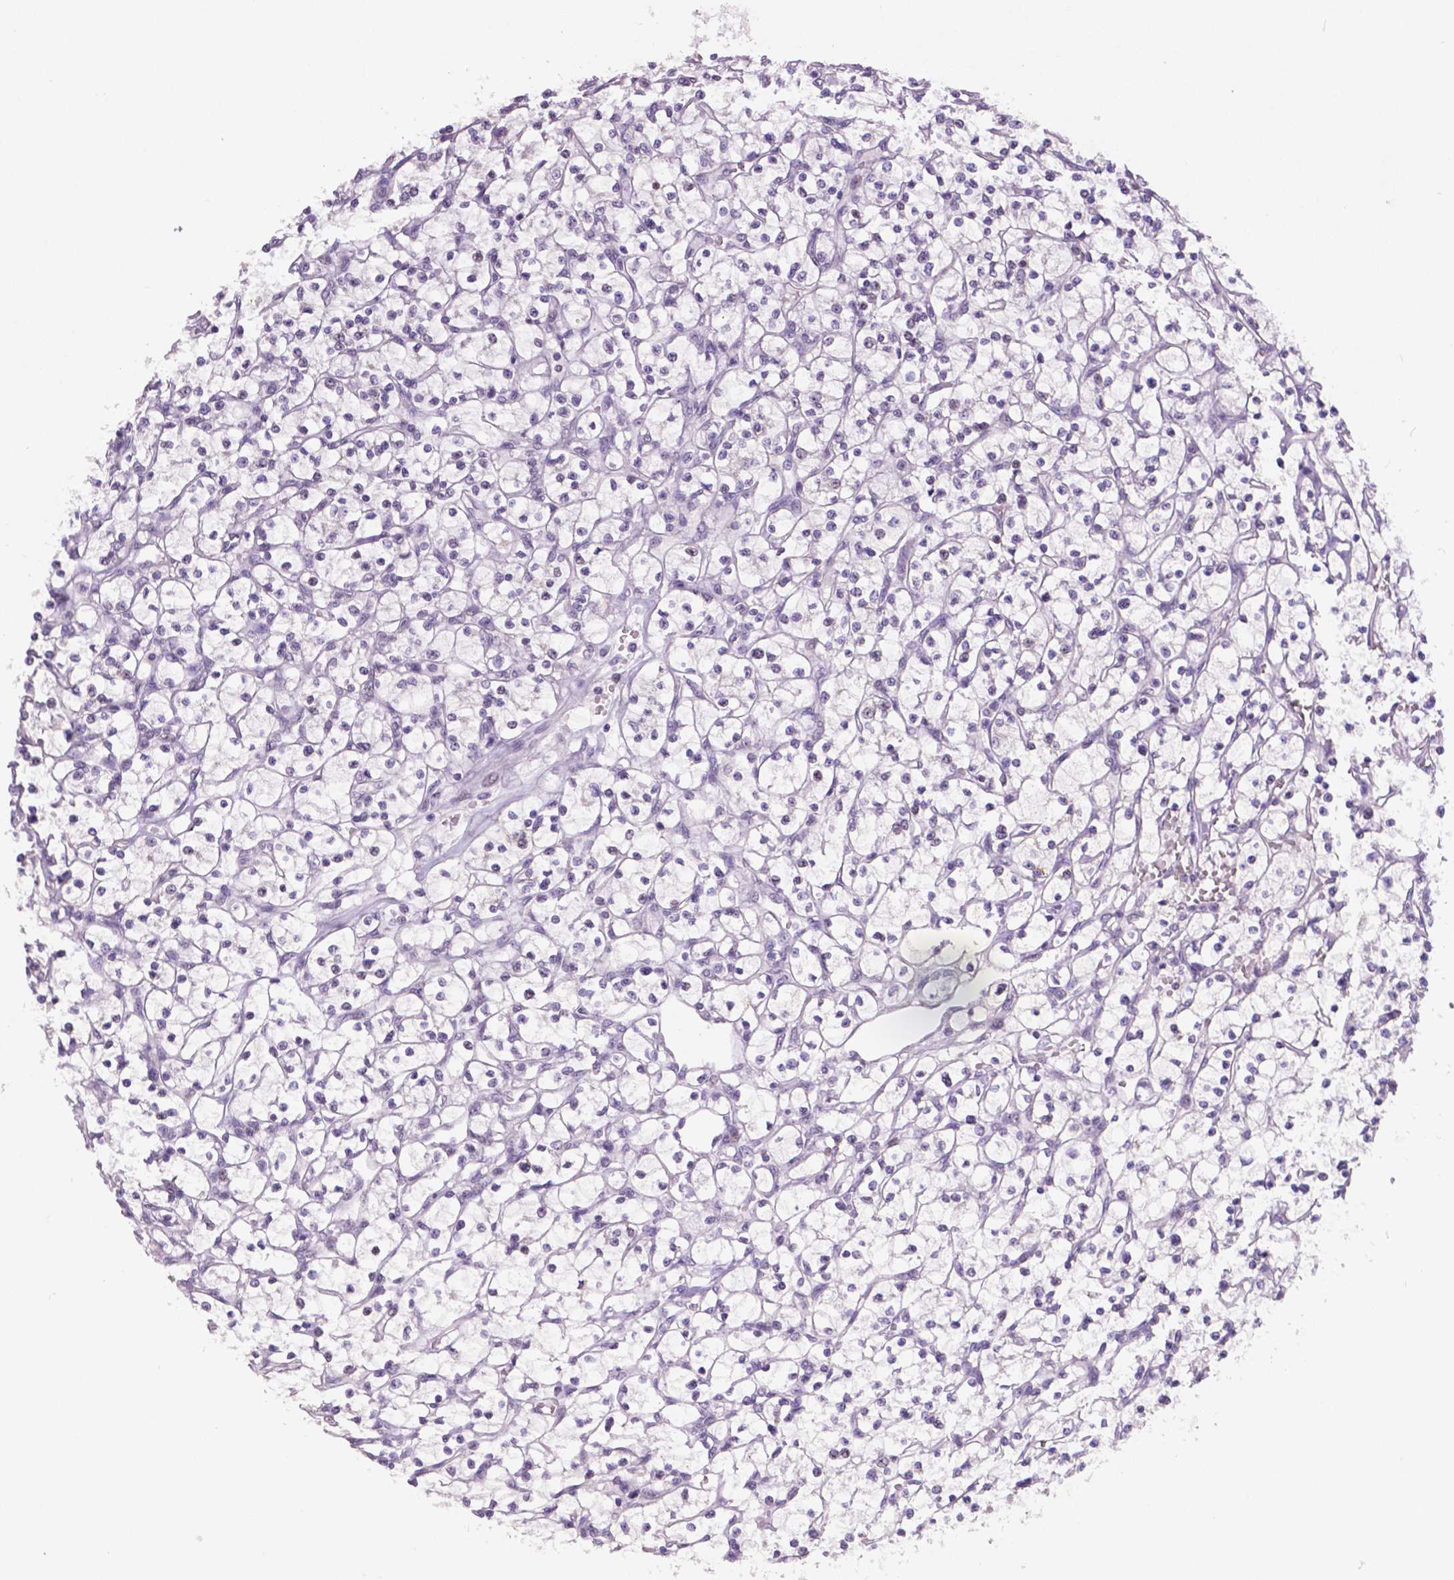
{"staining": {"intensity": "negative", "quantity": "none", "location": "none"}, "tissue": "renal cancer", "cell_type": "Tumor cells", "image_type": "cancer", "snomed": [{"axis": "morphology", "description": "Adenocarcinoma, NOS"}, {"axis": "topography", "description": "Kidney"}], "caption": "Renal cancer (adenocarcinoma) stained for a protein using IHC displays no staining tumor cells.", "gene": "NCOR1", "patient": {"sex": "female", "age": 64}}